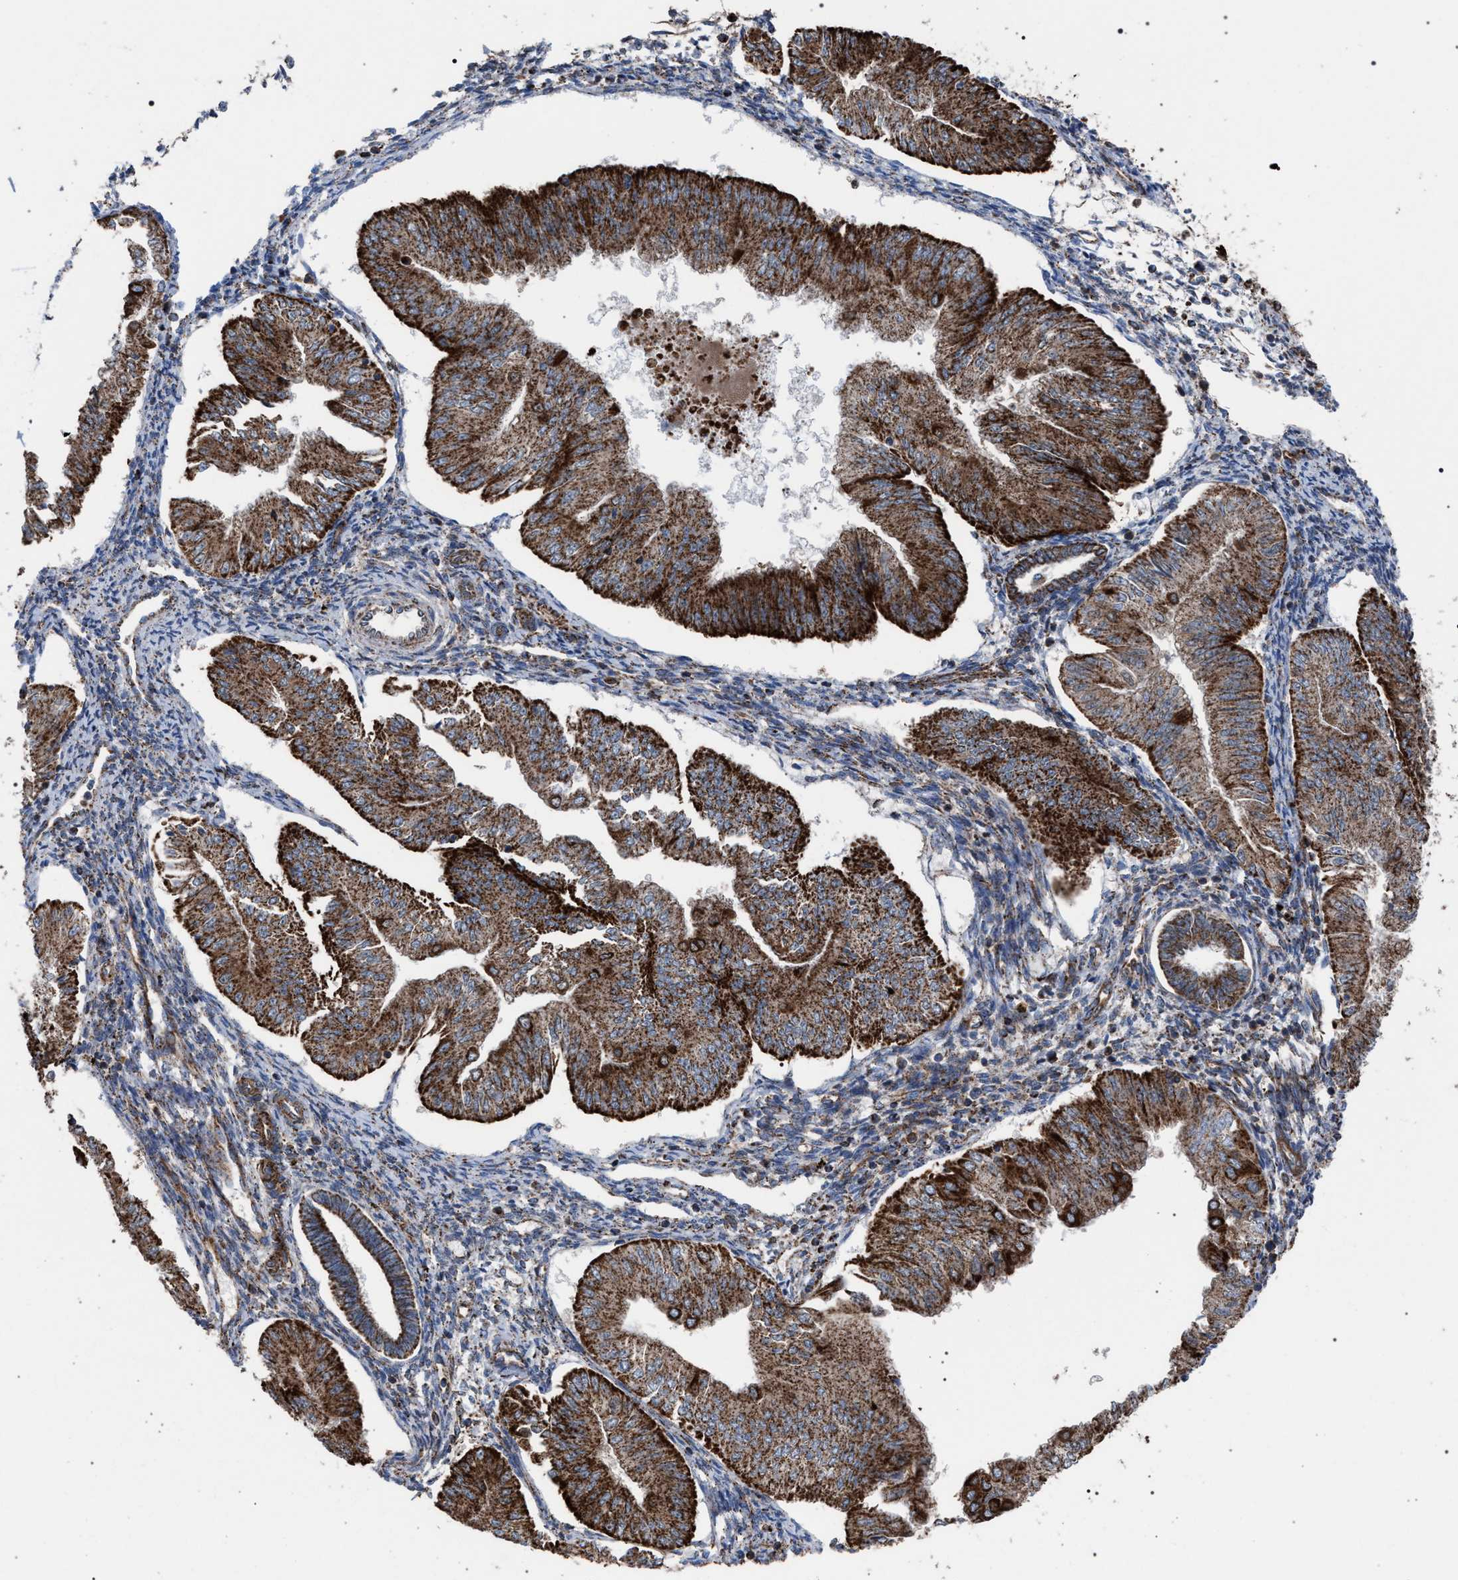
{"staining": {"intensity": "strong", "quantity": ">75%", "location": "cytoplasmic/membranous"}, "tissue": "endometrial cancer", "cell_type": "Tumor cells", "image_type": "cancer", "snomed": [{"axis": "morphology", "description": "Normal tissue, NOS"}, {"axis": "morphology", "description": "Adenocarcinoma, NOS"}, {"axis": "topography", "description": "Endometrium"}], "caption": "There is high levels of strong cytoplasmic/membranous staining in tumor cells of endometrial cancer (adenocarcinoma), as demonstrated by immunohistochemical staining (brown color).", "gene": "VPS13A", "patient": {"sex": "female", "age": 53}}